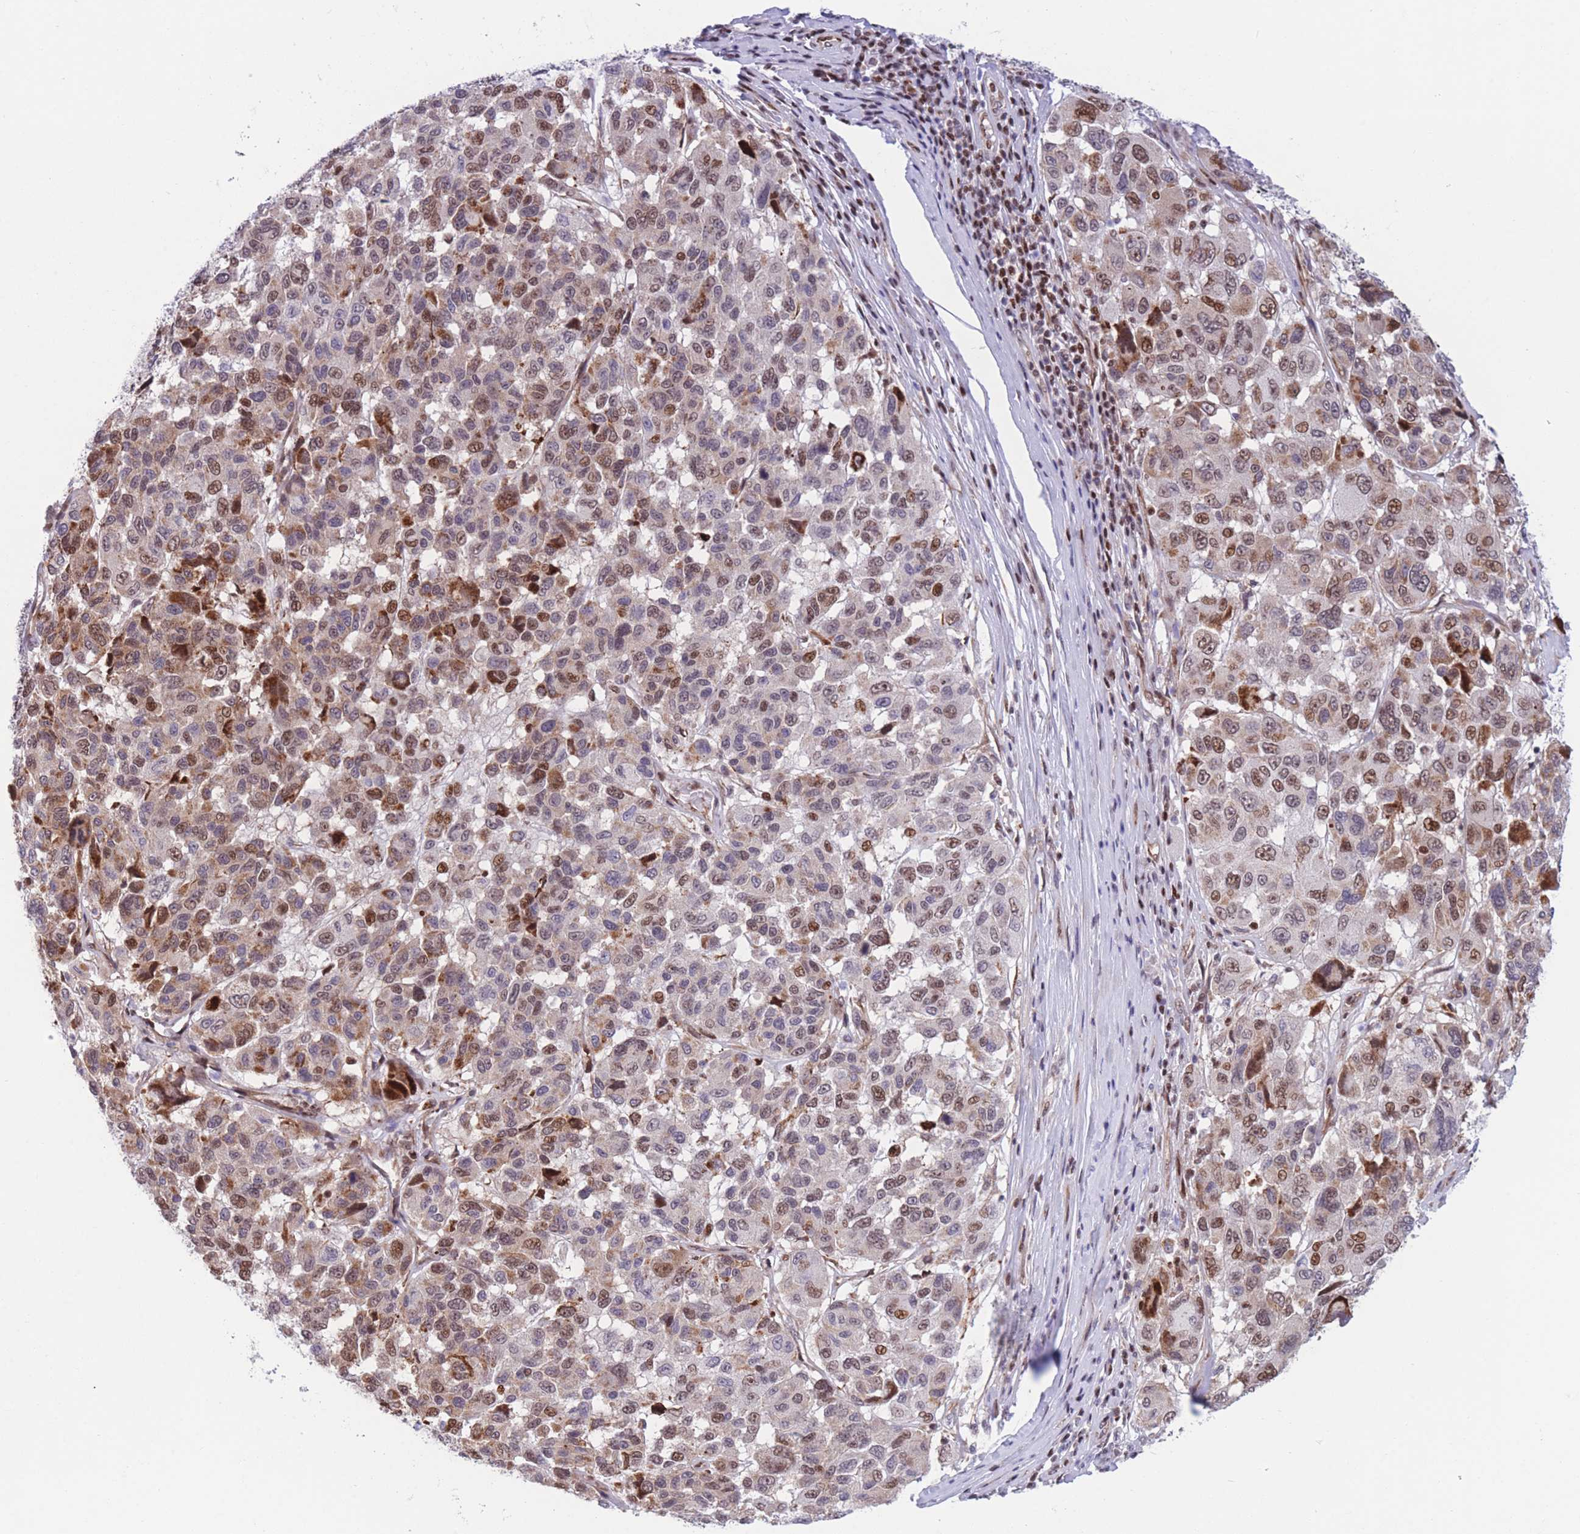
{"staining": {"intensity": "strong", "quantity": "25%-75%", "location": "nuclear"}, "tissue": "melanoma", "cell_type": "Tumor cells", "image_type": "cancer", "snomed": [{"axis": "morphology", "description": "Malignant melanoma, NOS"}, {"axis": "topography", "description": "Skin"}], "caption": "Strong nuclear expression is appreciated in approximately 25%-75% of tumor cells in melanoma. The protein is shown in brown color, while the nuclei are stained blue.", "gene": "DNAJC3", "patient": {"sex": "female", "age": 66}}